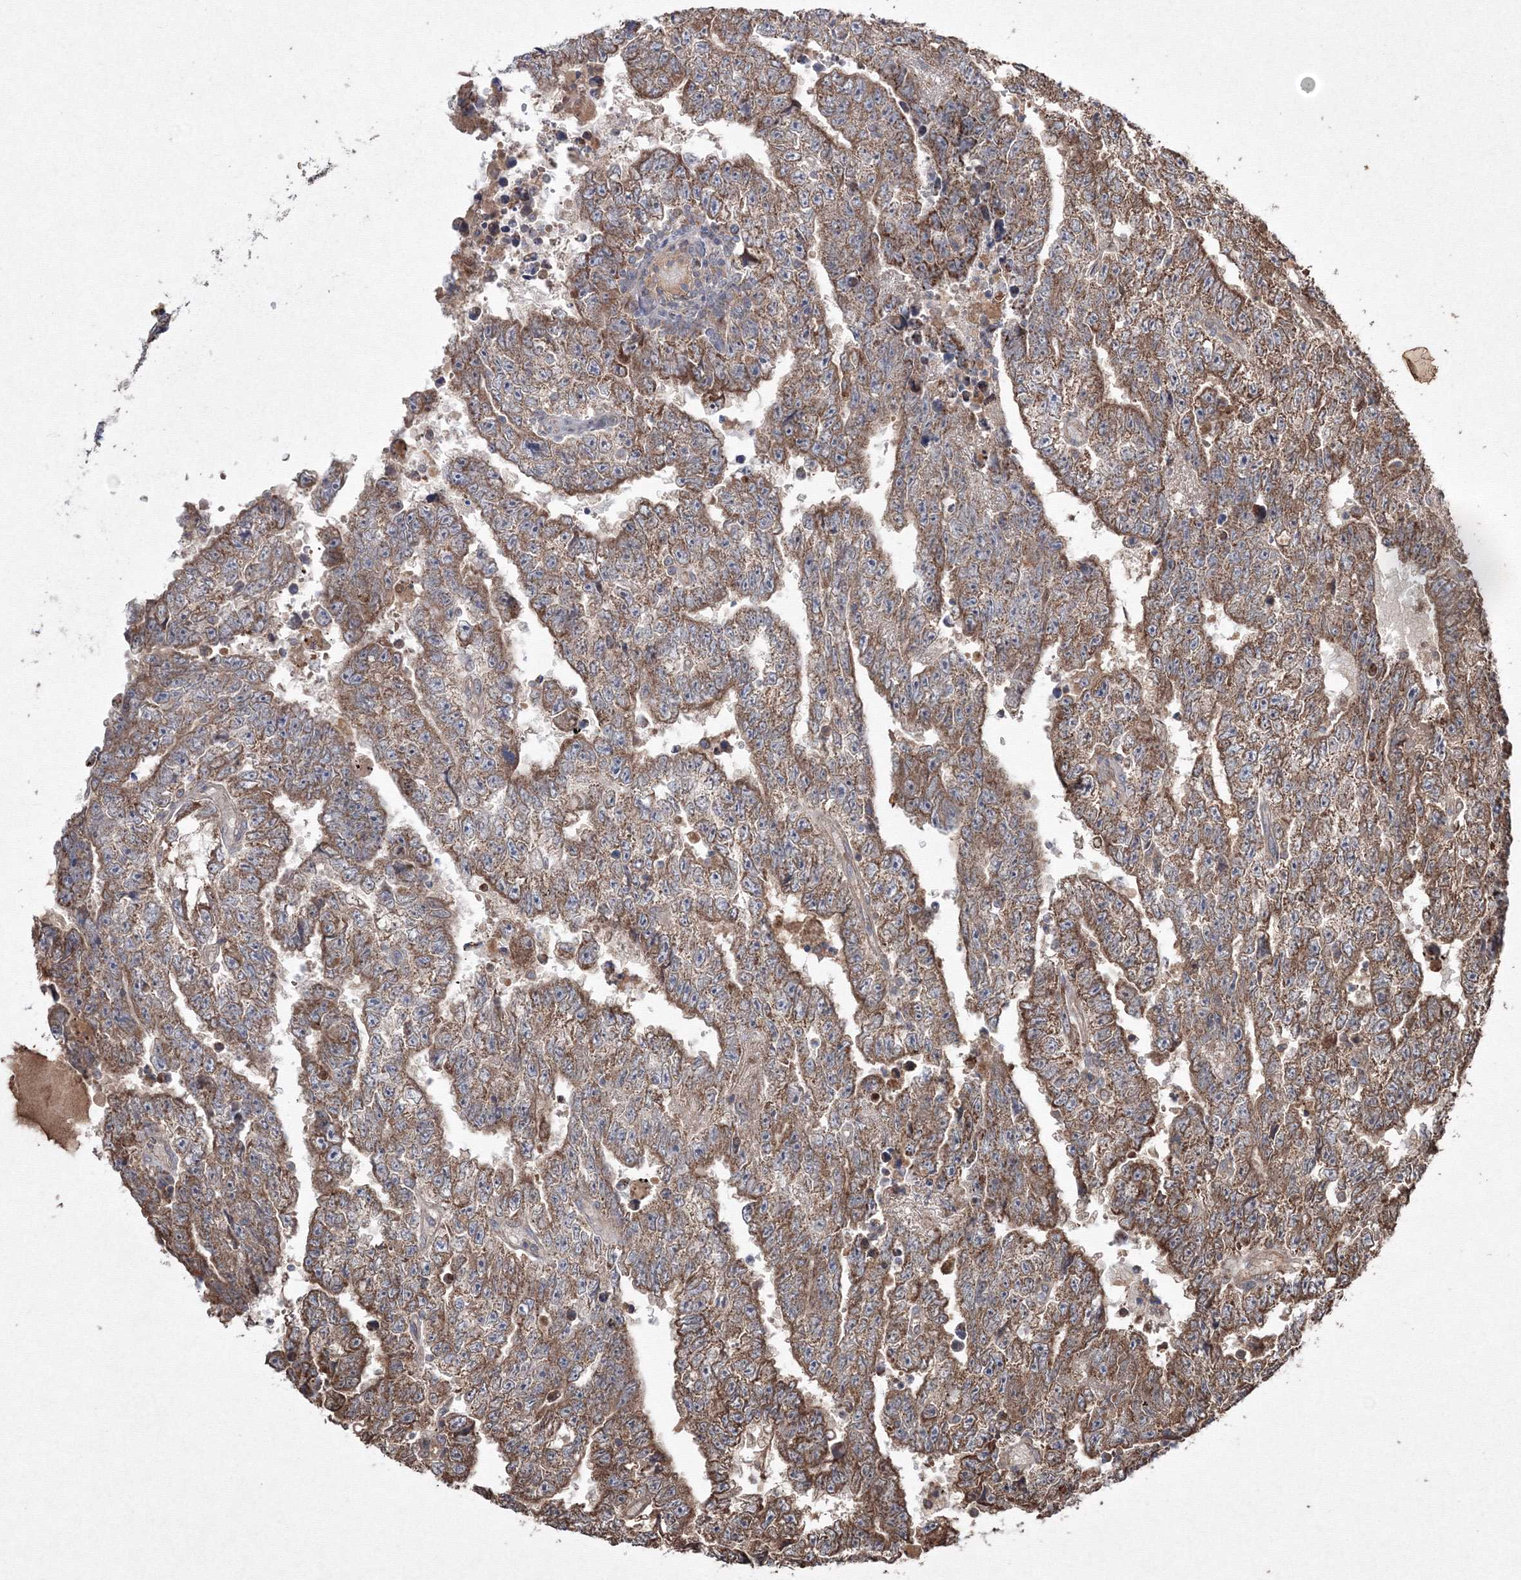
{"staining": {"intensity": "moderate", "quantity": ">75%", "location": "cytoplasmic/membranous"}, "tissue": "testis cancer", "cell_type": "Tumor cells", "image_type": "cancer", "snomed": [{"axis": "morphology", "description": "Carcinoma, Embryonal, NOS"}, {"axis": "topography", "description": "Testis"}], "caption": "Testis cancer (embryonal carcinoma) tissue shows moderate cytoplasmic/membranous positivity in about >75% of tumor cells, visualized by immunohistochemistry.", "gene": "GRSF1", "patient": {"sex": "male", "age": 25}}